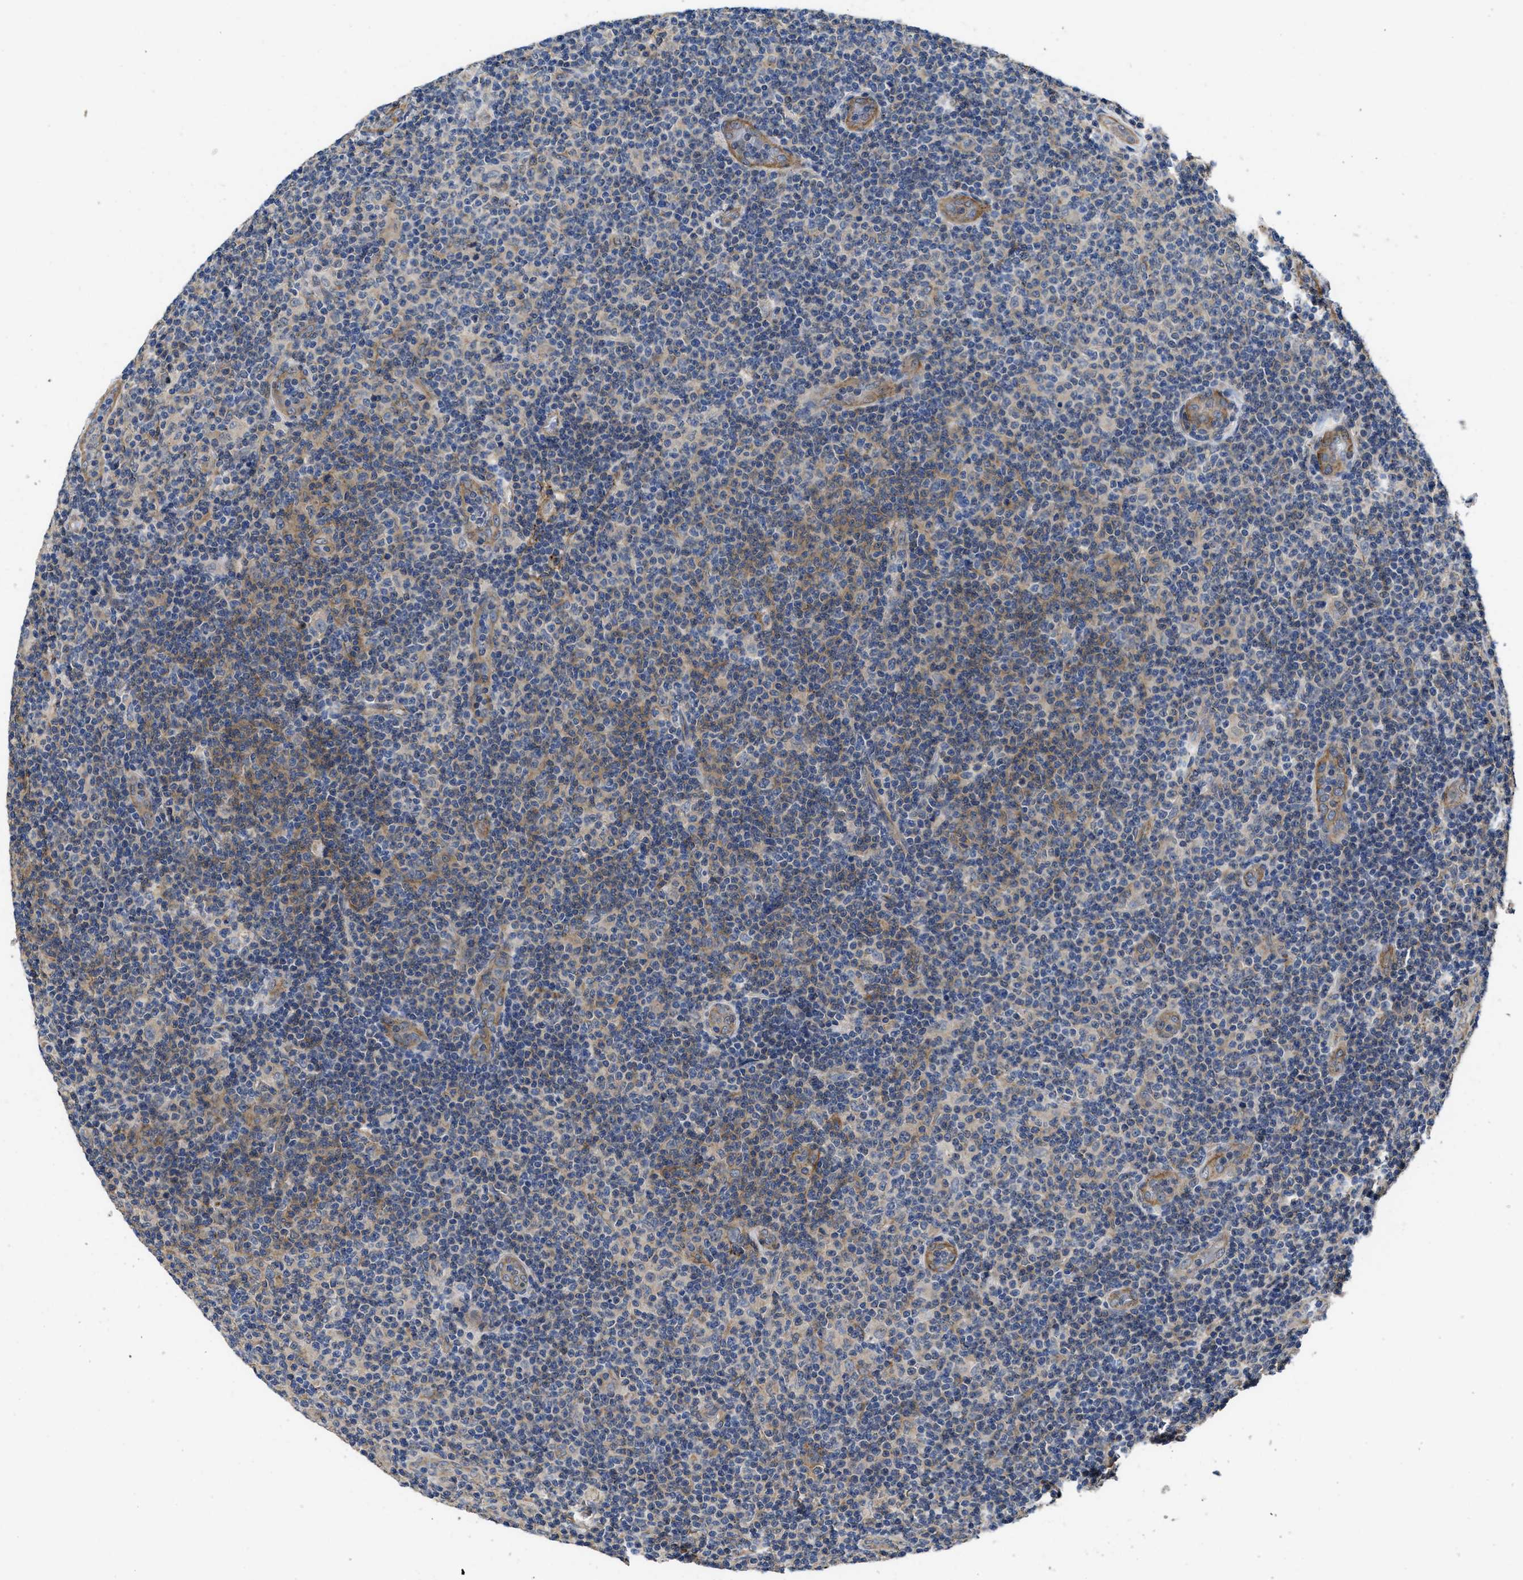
{"staining": {"intensity": "weak", "quantity": "<25%", "location": "cytoplasmic/membranous"}, "tissue": "lymphoma", "cell_type": "Tumor cells", "image_type": "cancer", "snomed": [{"axis": "morphology", "description": "Malignant lymphoma, non-Hodgkin's type, Low grade"}, {"axis": "topography", "description": "Lymph node"}], "caption": "Immunohistochemistry (IHC) histopathology image of neoplastic tissue: human malignant lymphoma, non-Hodgkin's type (low-grade) stained with DAB reveals no significant protein staining in tumor cells.", "gene": "PKD2", "patient": {"sex": "male", "age": 83}}